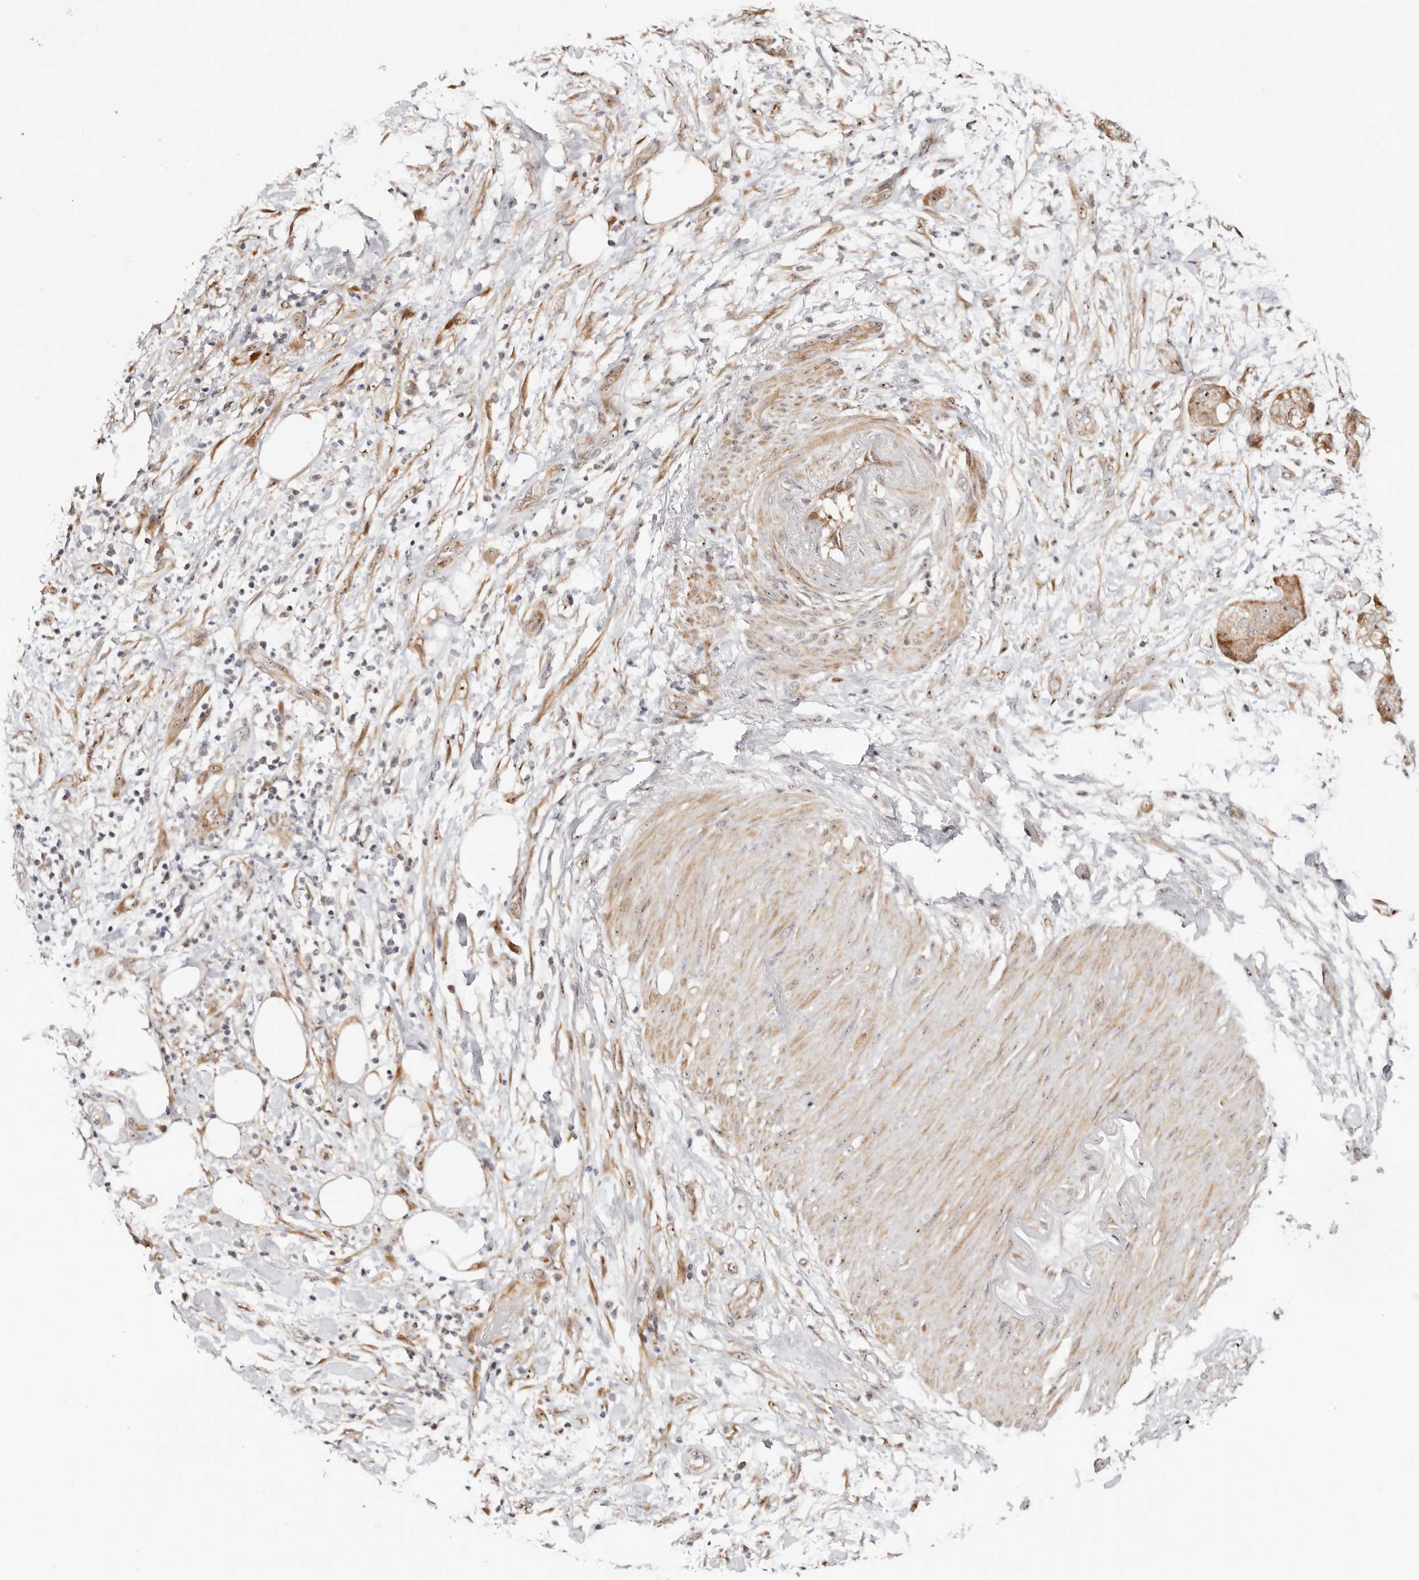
{"staining": {"intensity": "moderate", "quantity": ">75%", "location": "cytoplasmic/membranous,nuclear"}, "tissue": "pancreatic cancer", "cell_type": "Tumor cells", "image_type": "cancer", "snomed": [{"axis": "morphology", "description": "Adenocarcinoma, NOS"}, {"axis": "topography", "description": "Pancreas"}], "caption": "Immunohistochemistry of human pancreatic cancer (adenocarcinoma) displays medium levels of moderate cytoplasmic/membranous and nuclear staining in approximately >75% of tumor cells.", "gene": "ODF2L", "patient": {"sex": "female", "age": 78}}